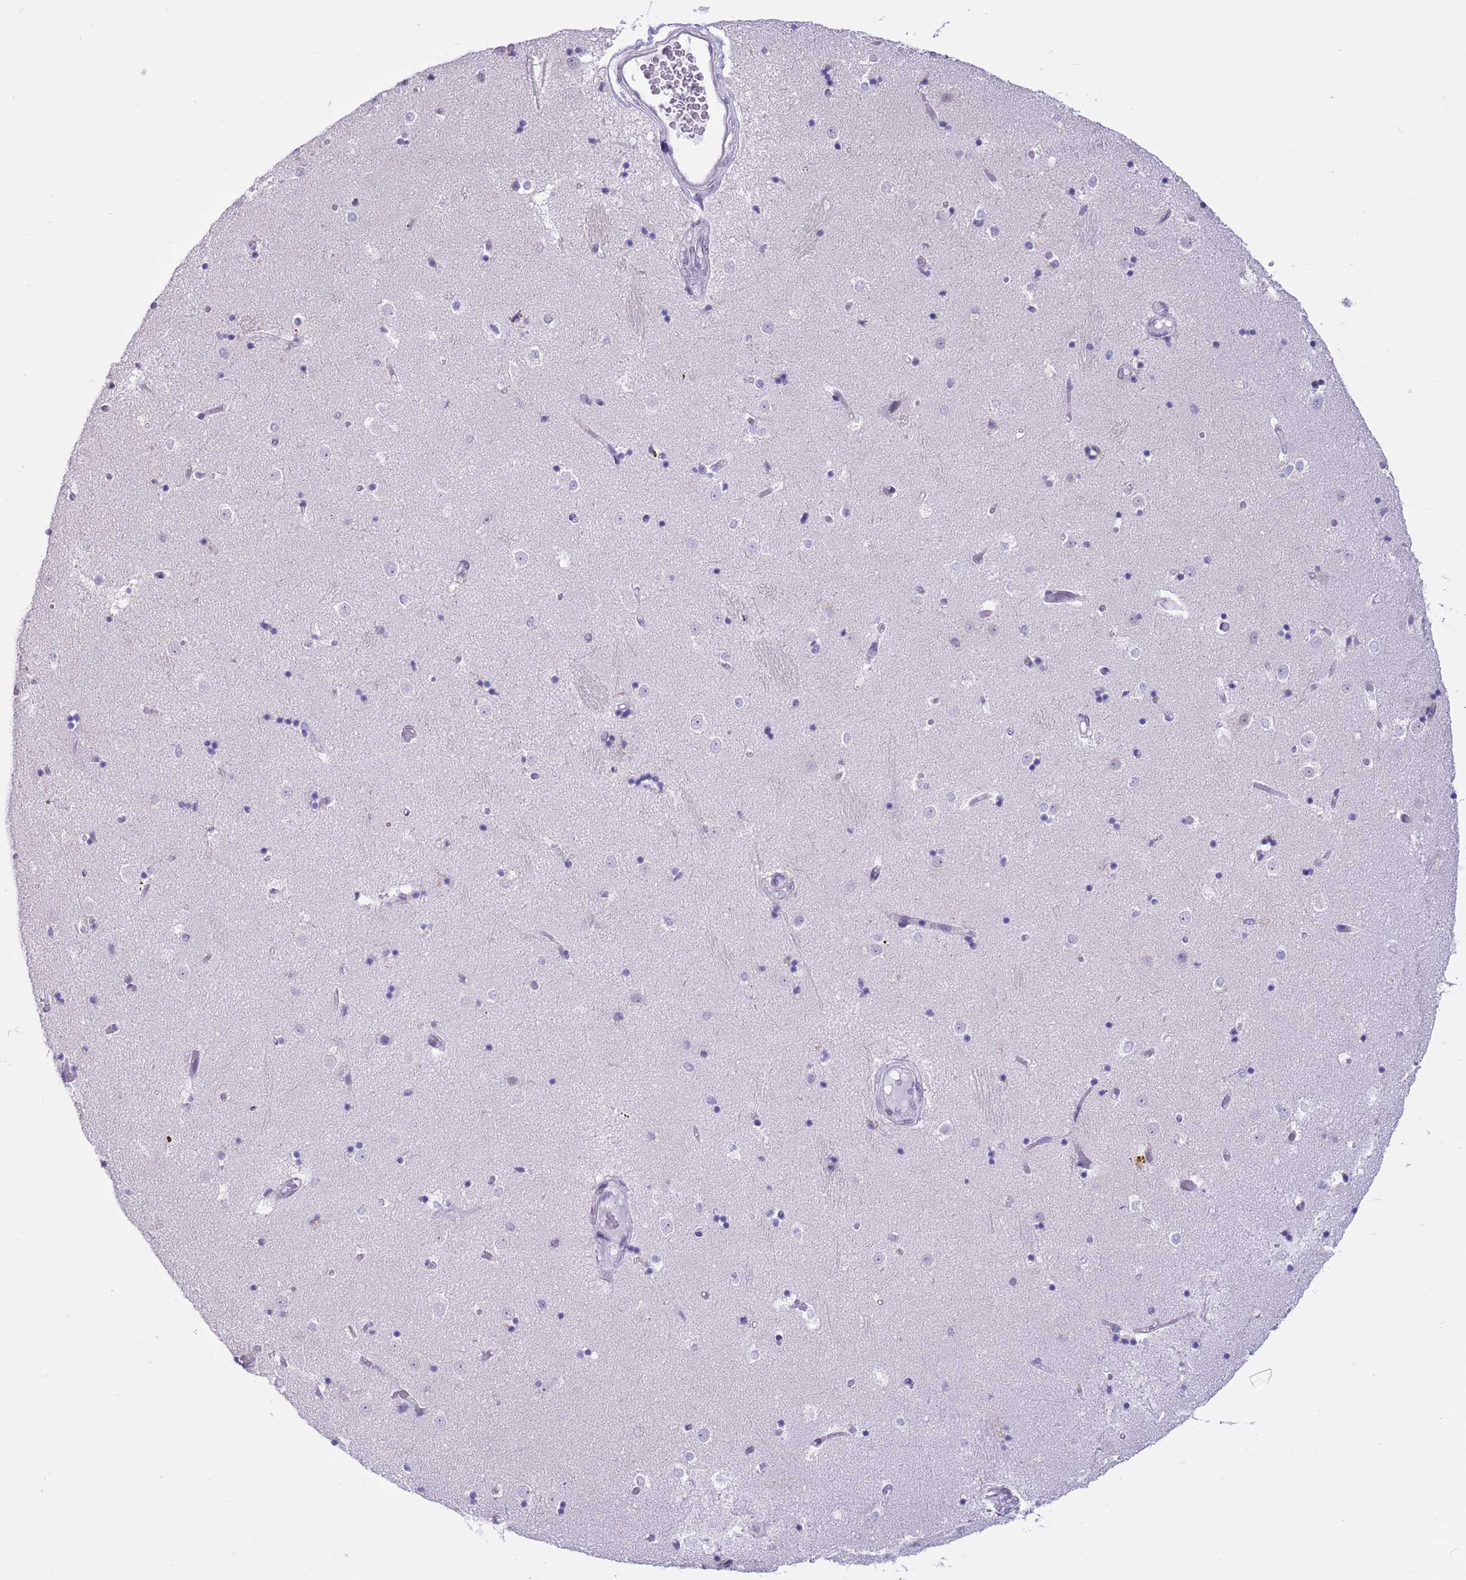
{"staining": {"intensity": "negative", "quantity": "none", "location": "none"}, "tissue": "caudate", "cell_type": "Glial cells", "image_type": "normal", "snomed": [{"axis": "morphology", "description": "Normal tissue, NOS"}, {"axis": "topography", "description": "Lateral ventricle wall"}], "caption": "Benign caudate was stained to show a protein in brown. There is no significant expression in glial cells.", "gene": "PPP1R17", "patient": {"sex": "female", "age": 52}}